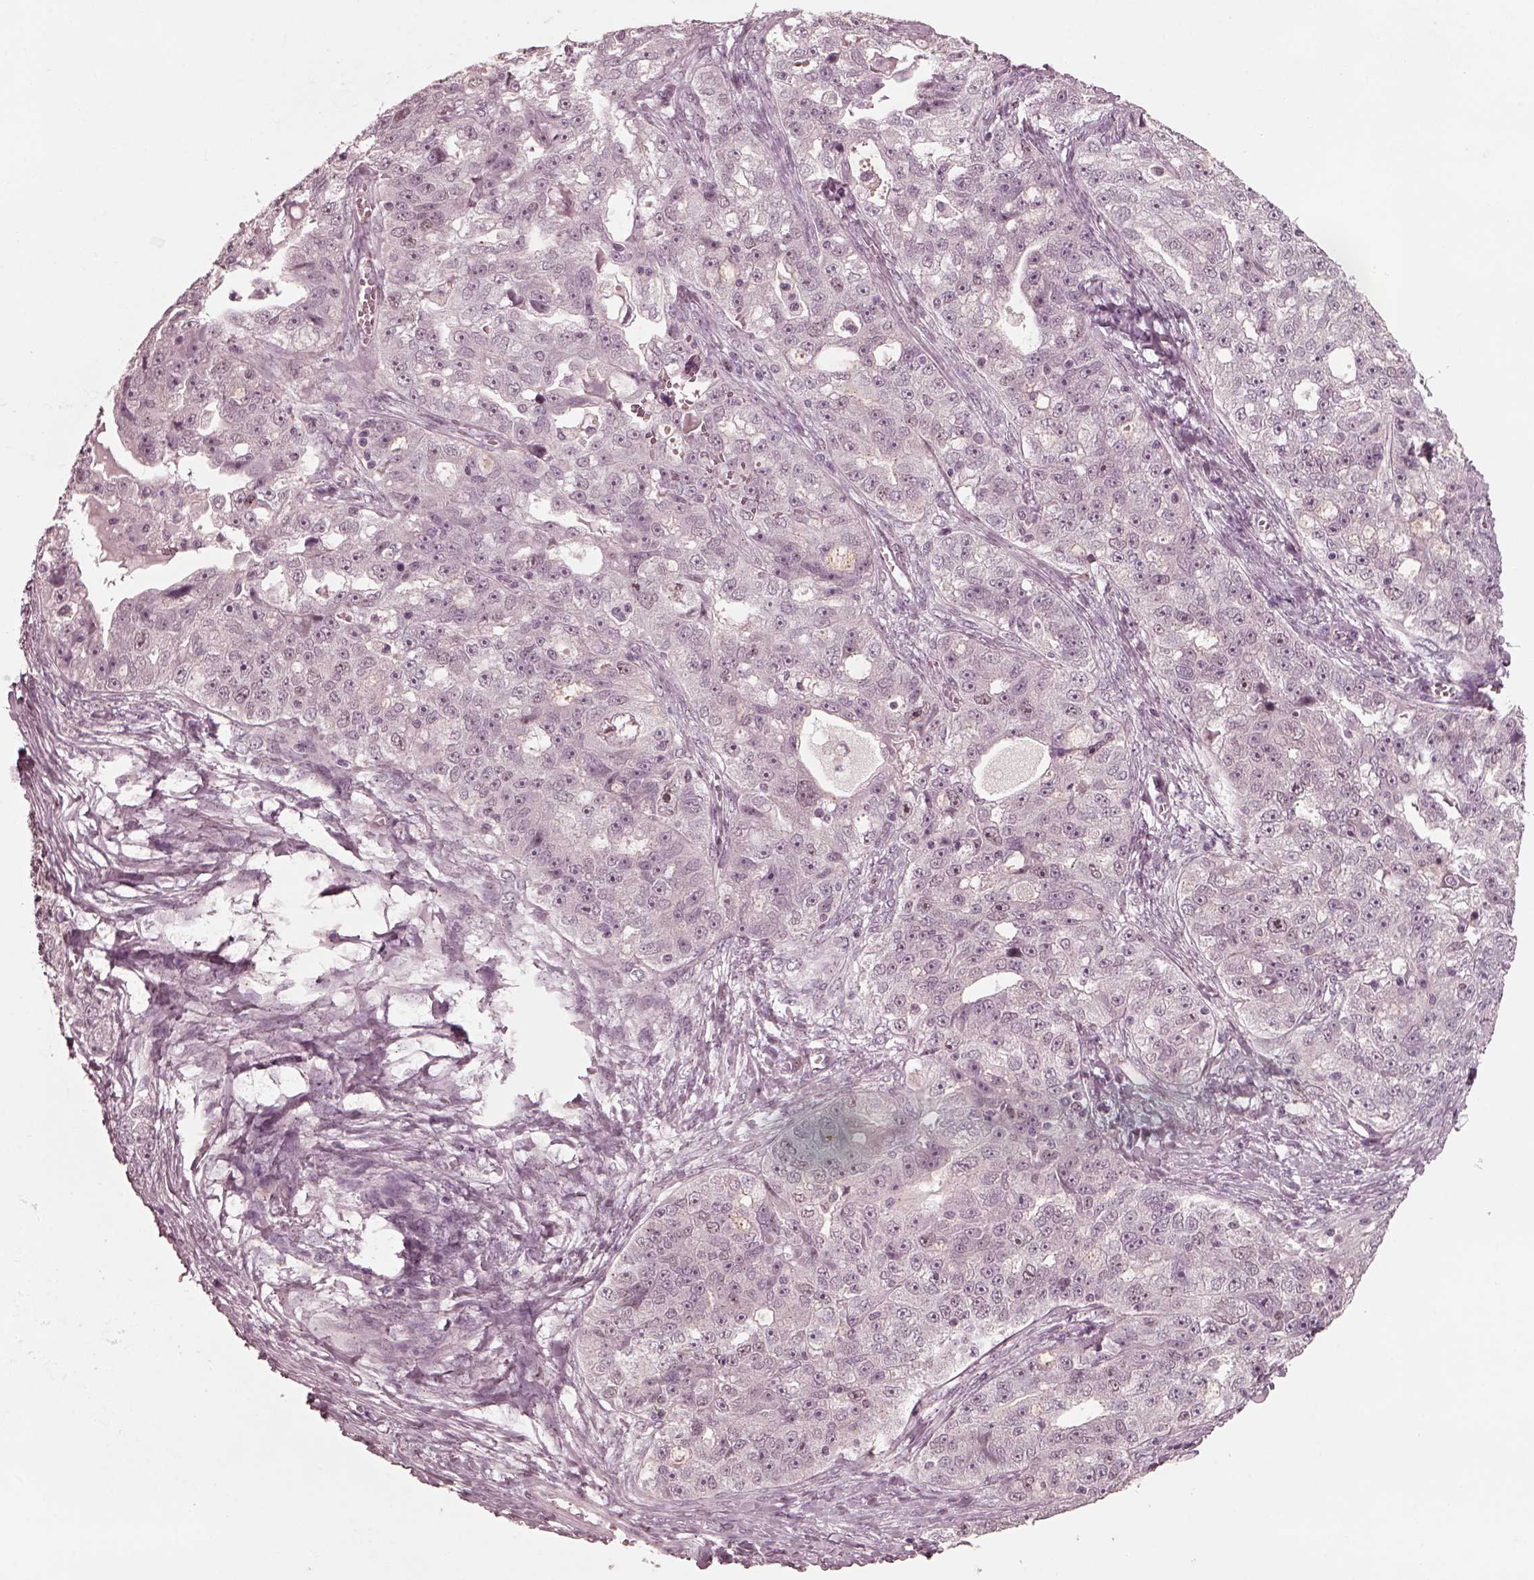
{"staining": {"intensity": "negative", "quantity": "none", "location": "none"}, "tissue": "ovarian cancer", "cell_type": "Tumor cells", "image_type": "cancer", "snomed": [{"axis": "morphology", "description": "Cystadenocarcinoma, serous, NOS"}, {"axis": "topography", "description": "Ovary"}], "caption": "A high-resolution histopathology image shows IHC staining of serous cystadenocarcinoma (ovarian), which reveals no significant staining in tumor cells.", "gene": "SAXO1", "patient": {"sex": "female", "age": 51}}